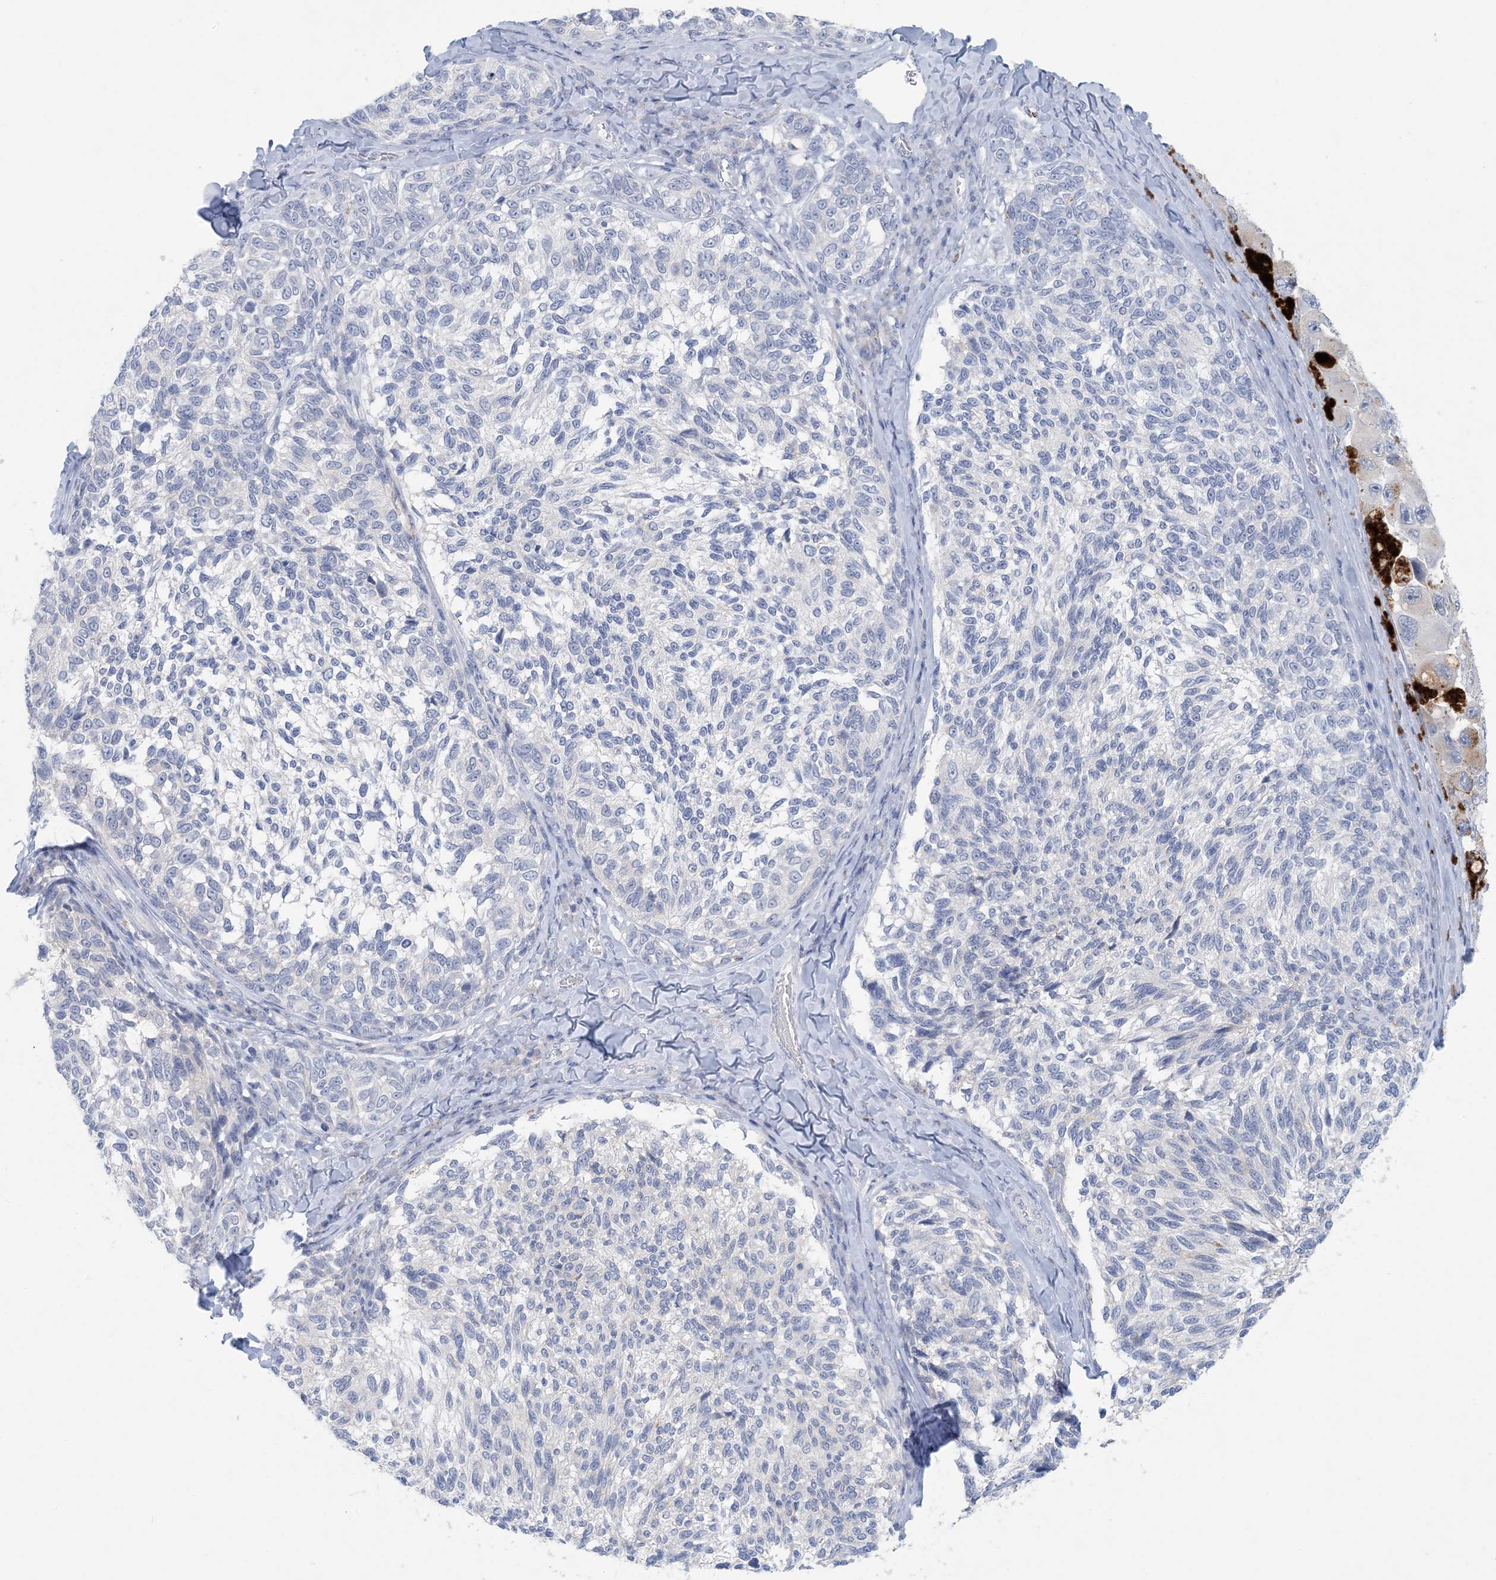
{"staining": {"intensity": "negative", "quantity": "none", "location": "none"}, "tissue": "melanoma", "cell_type": "Tumor cells", "image_type": "cancer", "snomed": [{"axis": "morphology", "description": "Malignant melanoma, NOS"}, {"axis": "topography", "description": "Skin"}], "caption": "Melanoma stained for a protein using IHC shows no expression tumor cells.", "gene": "GABRG1", "patient": {"sex": "female", "age": 73}}